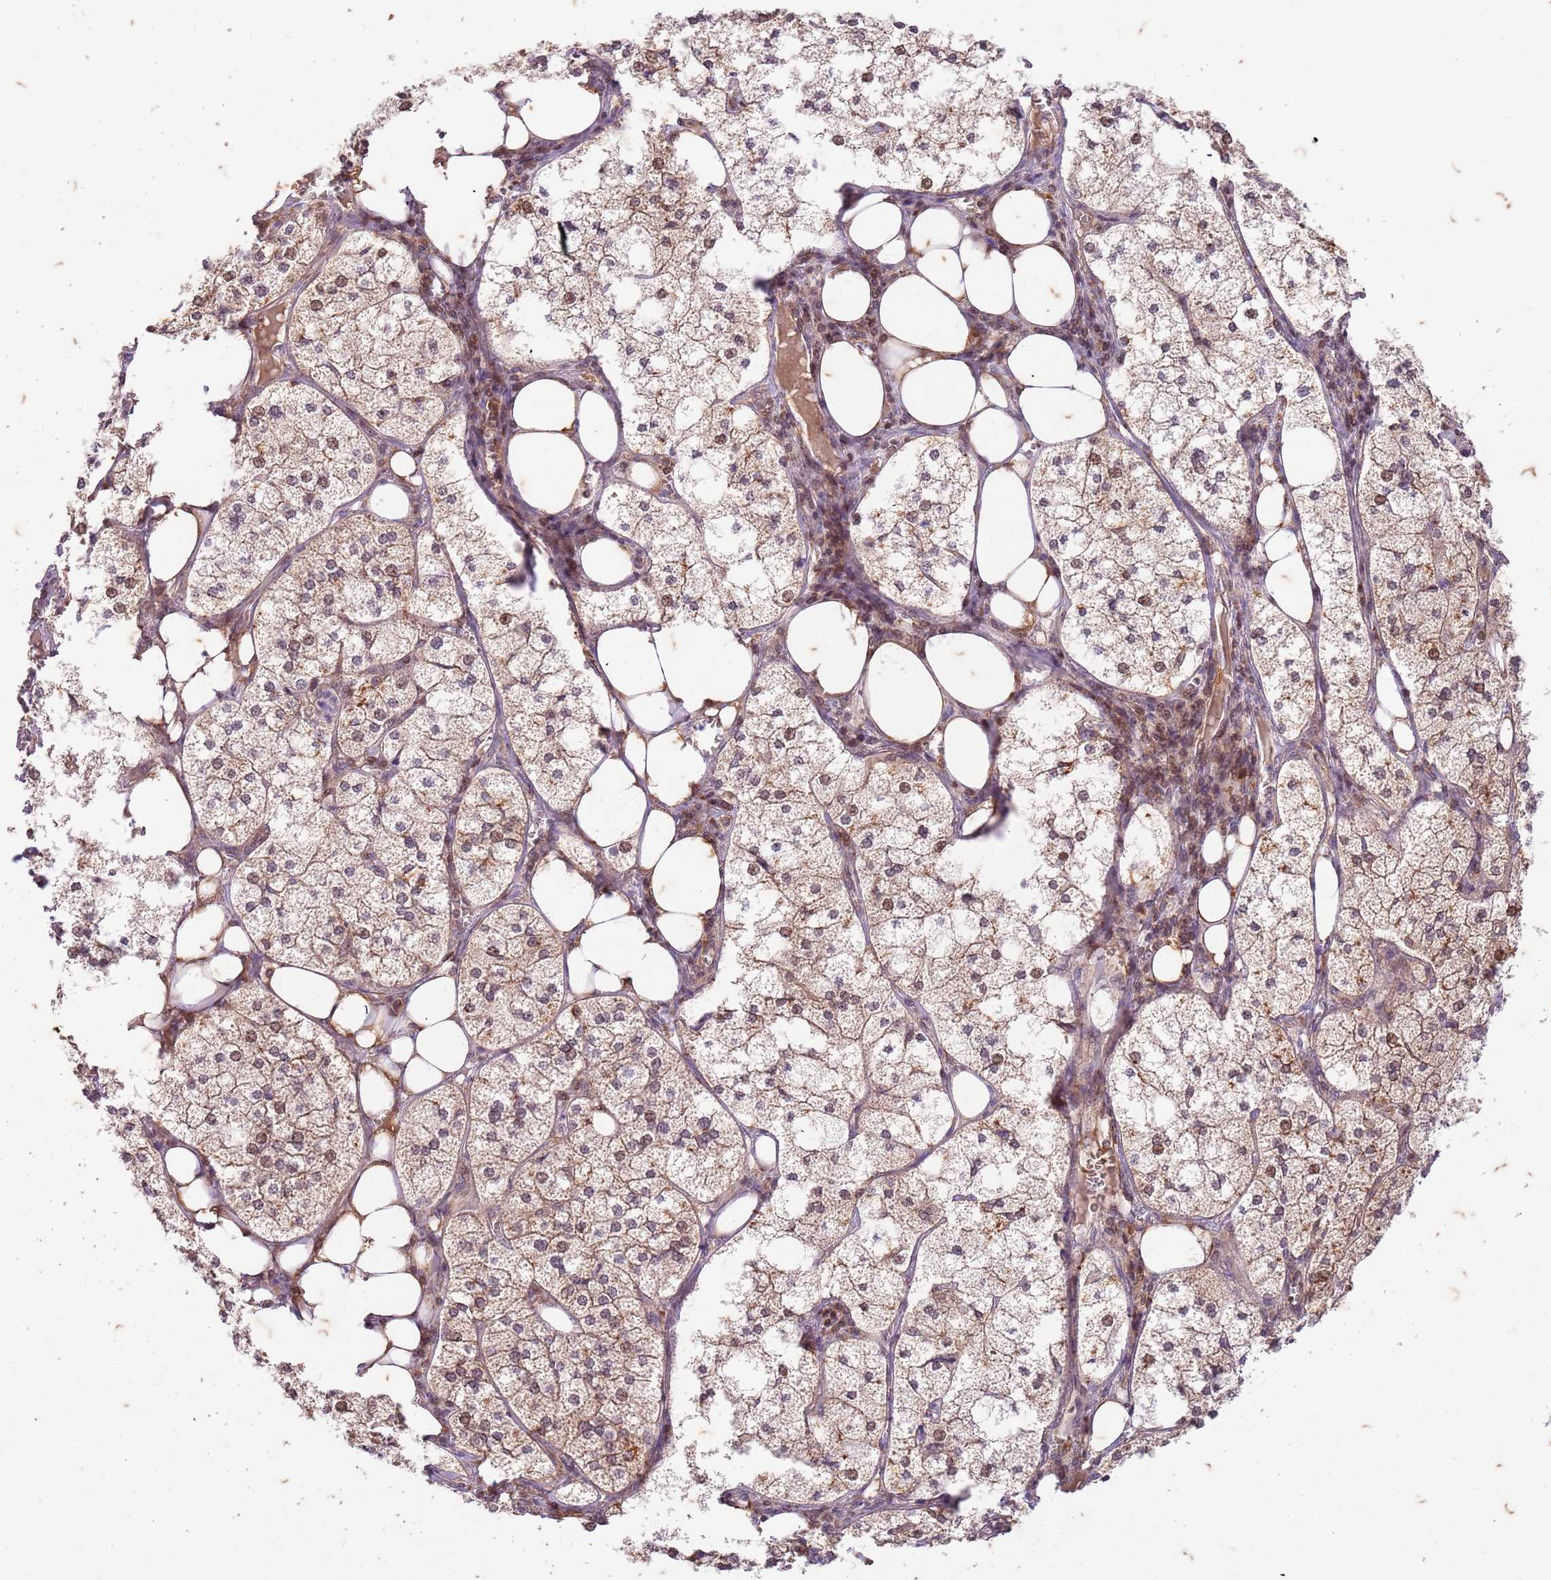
{"staining": {"intensity": "weak", "quantity": ">75%", "location": "cytoplasmic/membranous"}, "tissue": "adrenal gland", "cell_type": "Glandular cells", "image_type": "normal", "snomed": [{"axis": "morphology", "description": "Normal tissue, NOS"}, {"axis": "topography", "description": "Adrenal gland"}], "caption": "This histopathology image displays normal adrenal gland stained with immunohistochemistry to label a protein in brown. The cytoplasmic/membranous of glandular cells show weak positivity for the protein. Nuclei are counter-stained blue.", "gene": "RAPGEF3", "patient": {"sex": "female", "age": 61}}